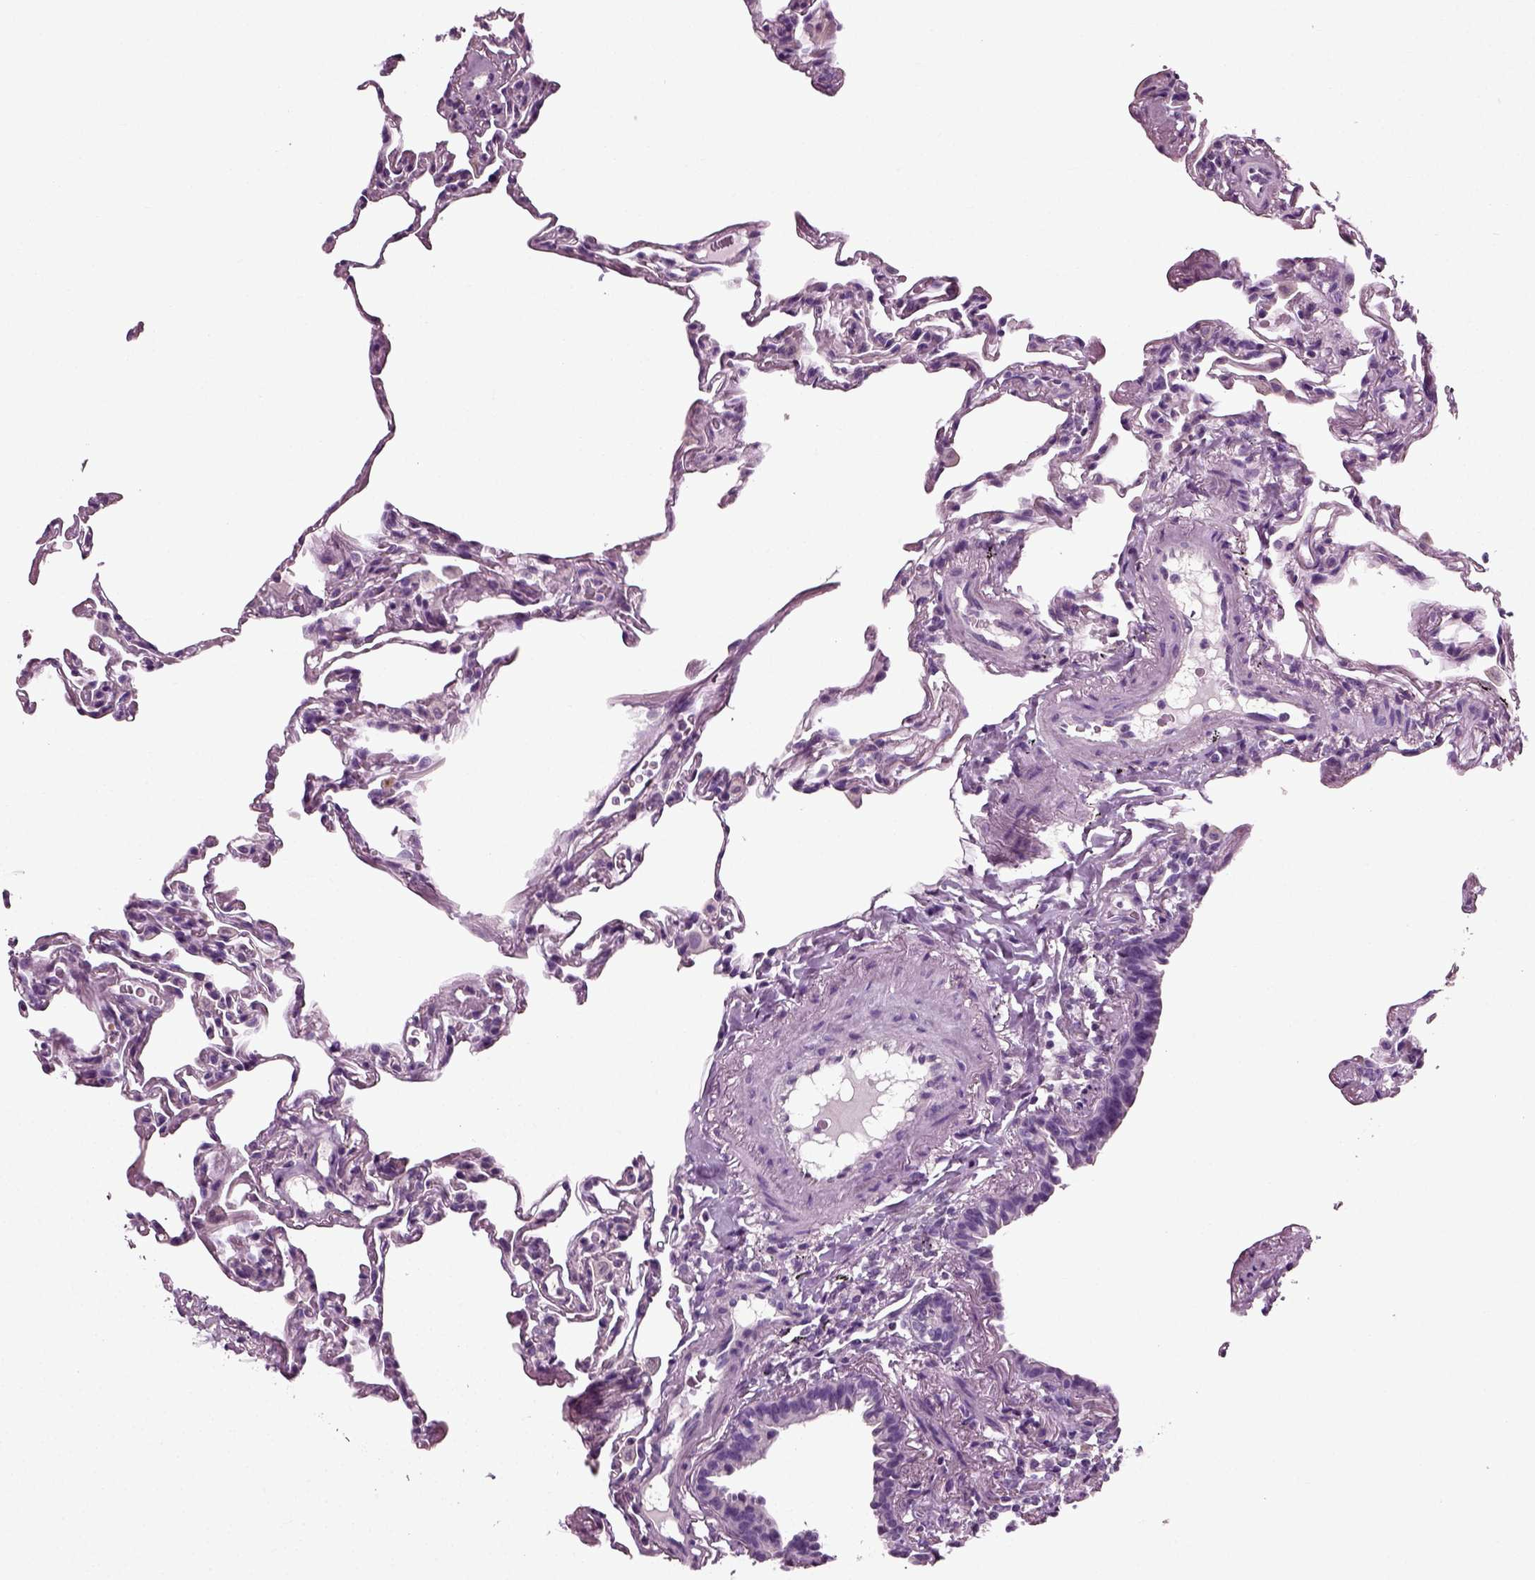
{"staining": {"intensity": "negative", "quantity": "none", "location": "none"}, "tissue": "lung", "cell_type": "Alveolar cells", "image_type": "normal", "snomed": [{"axis": "morphology", "description": "Normal tissue, NOS"}, {"axis": "topography", "description": "Lung"}], "caption": "Immunohistochemistry of normal human lung shows no expression in alveolar cells.", "gene": "DEFB118", "patient": {"sex": "female", "age": 57}}